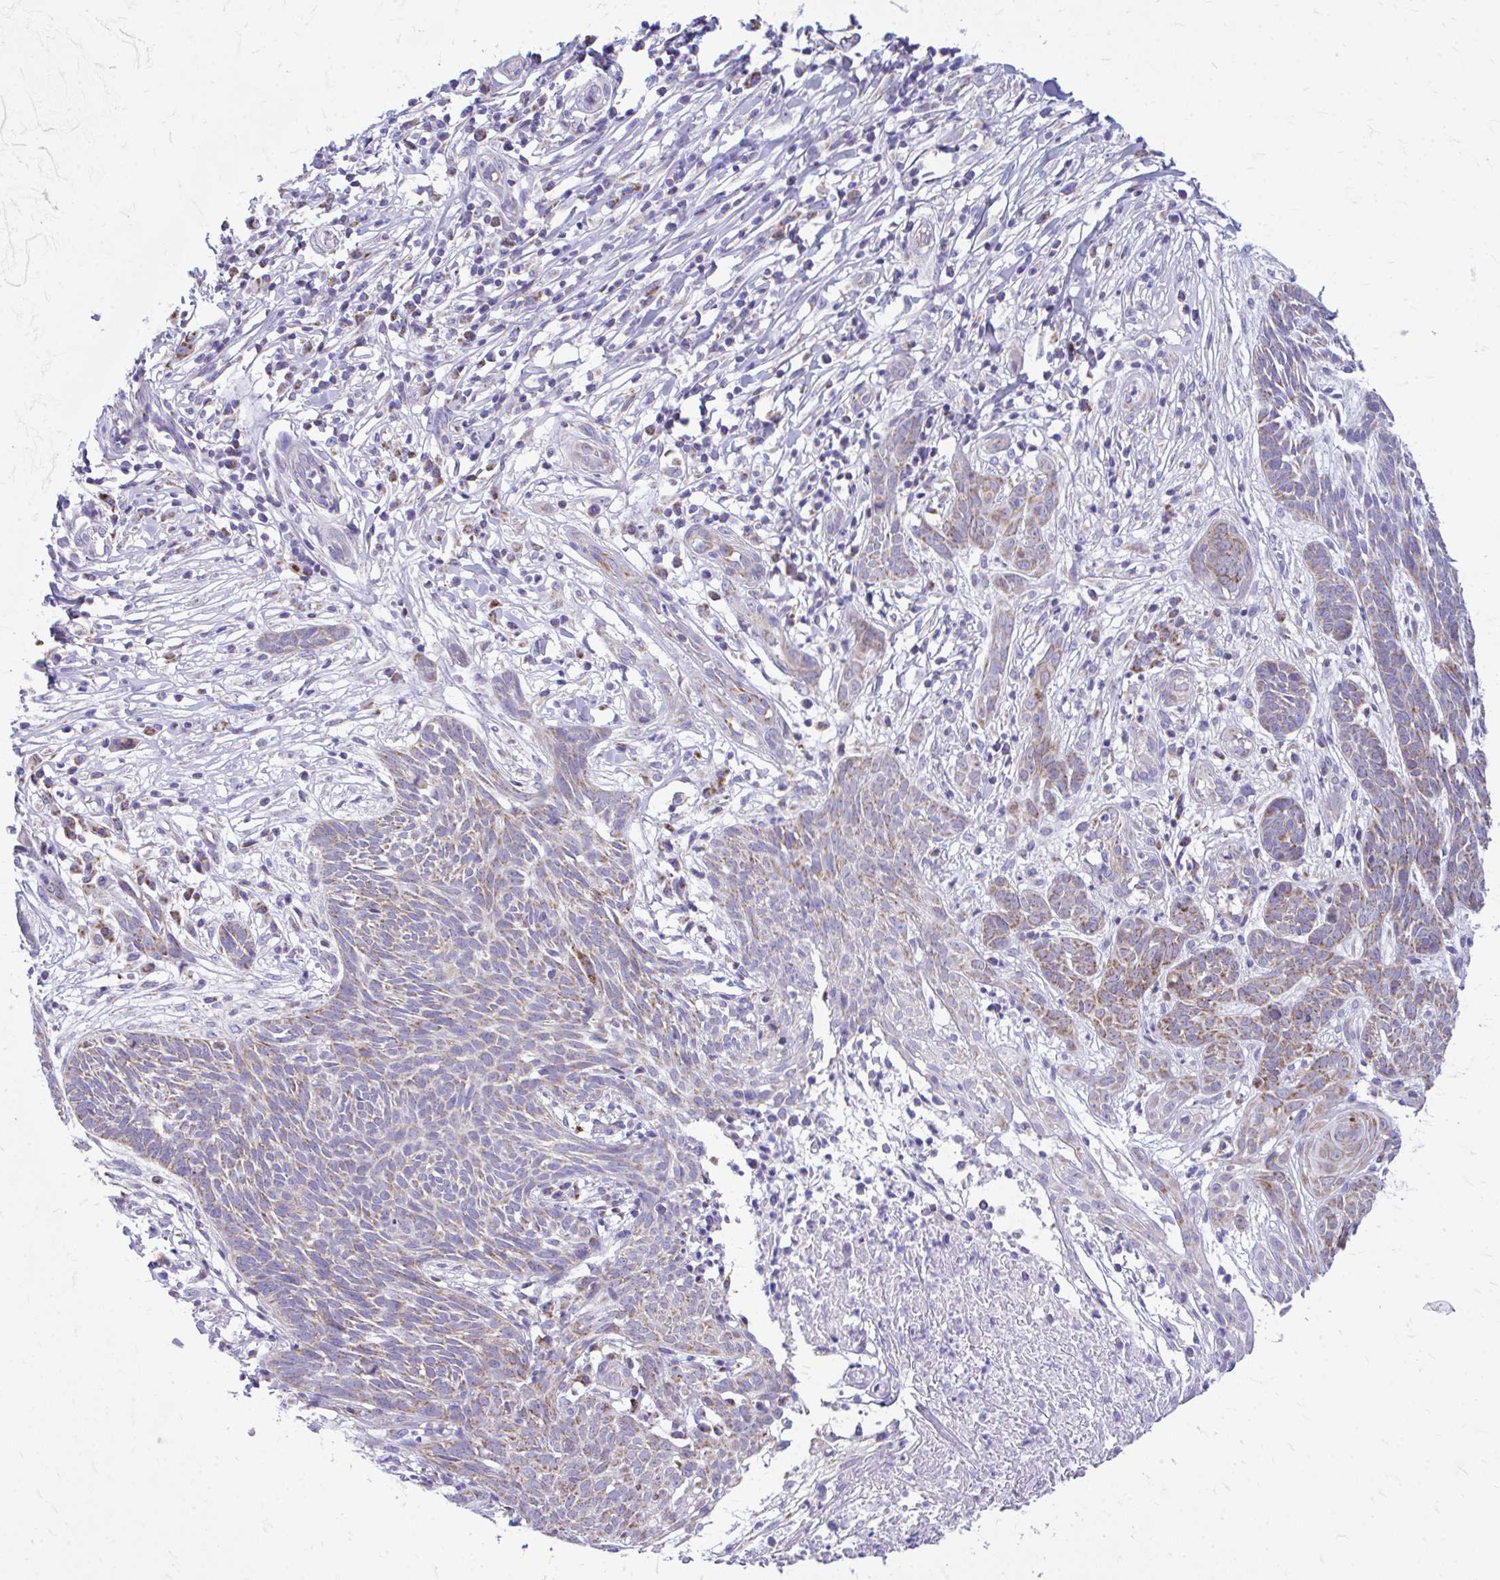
{"staining": {"intensity": "moderate", "quantity": "25%-75%", "location": "cytoplasmic/membranous"}, "tissue": "skin cancer", "cell_type": "Tumor cells", "image_type": "cancer", "snomed": [{"axis": "morphology", "description": "Basal cell carcinoma"}, {"axis": "topography", "description": "Skin"}, {"axis": "topography", "description": "Skin, foot"}], "caption": "A brown stain highlights moderate cytoplasmic/membranous staining of a protein in skin cancer tumor cells.", "gene": "MRPL19", "patient": {"sex": "female", "age": 86}}